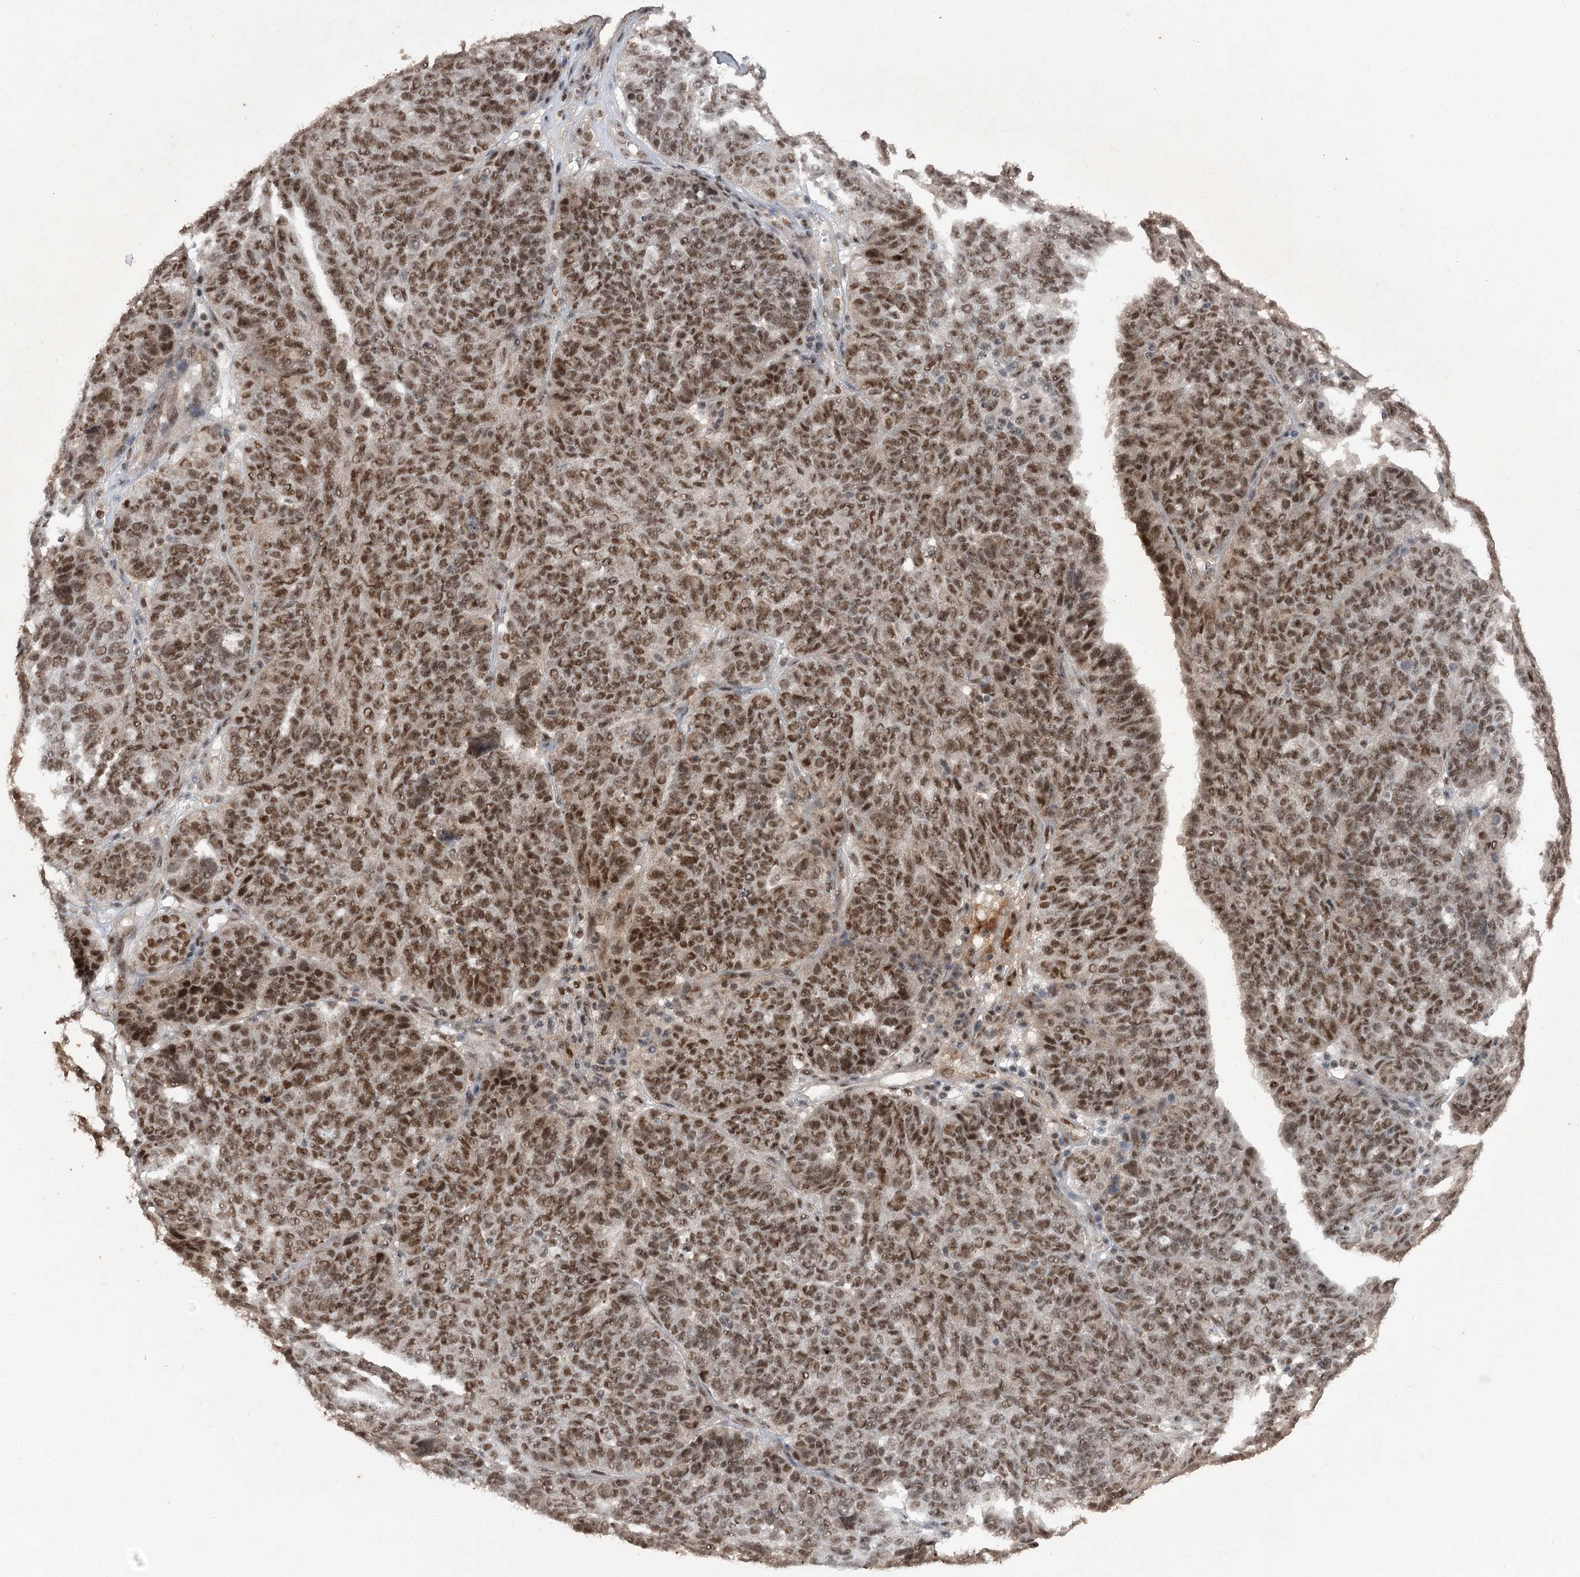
{"staining": {"intensity": "moderate", "quantity": "25%-75%", "location": "nuclear"}, "tissue": "ovarian cancer", "cell_type": "Tumor cells", "image_type": "cancer", "snomed": [{"axis": "morphology", "description": "Cystadenocarcinoma, serous, NOS"}, {"axis": "topography", "description": "Ovary"}], "caption": "A medium amount of moderate nuclear staining is identified in approximately 25%-75% of tumor cells in ovarian cancer (serous cystadenocarcinoma) tissue.", "gene": "ERCC3", "patient": {"sex": "female", "age": 59}}